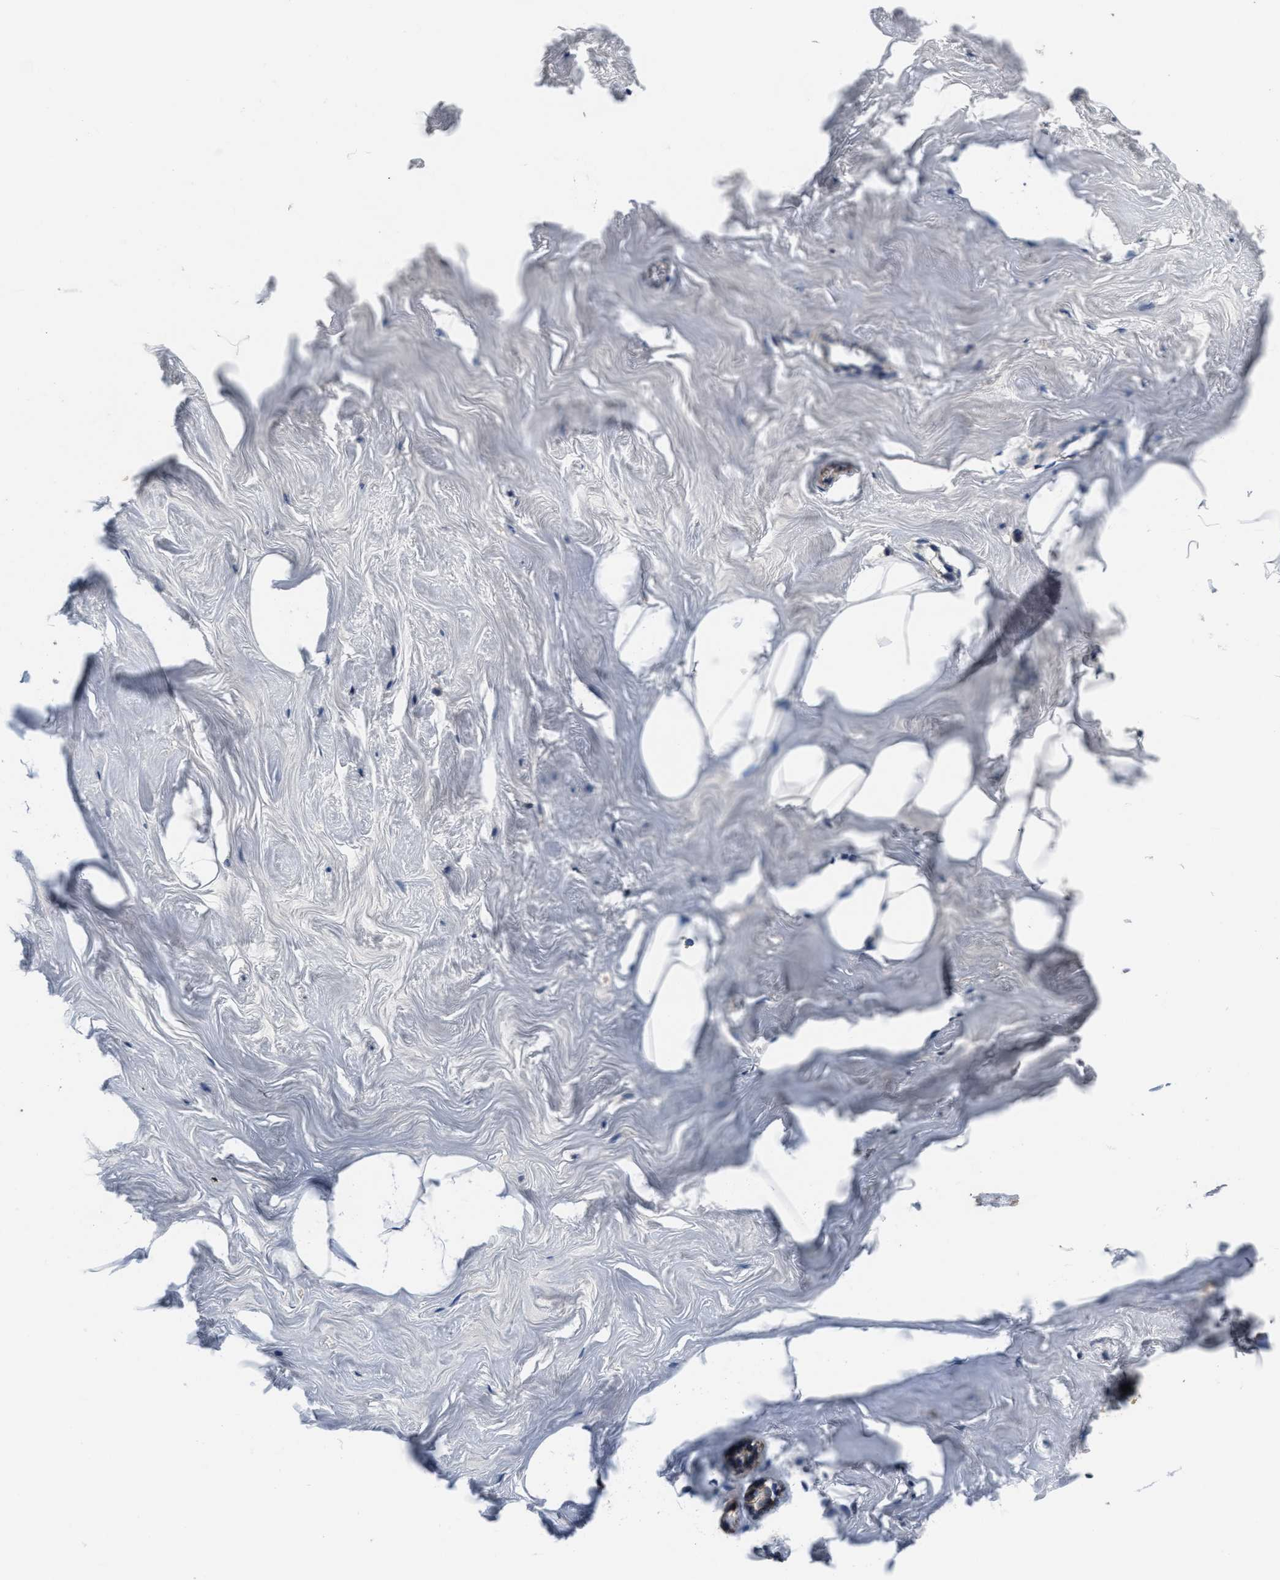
{"staining": {"intensity": "negative", "quantity": "none", "location": "none"}, "tissue": "adipose tissue", "cell_type": "Adipocytes", "image_type": "normal", "snomed": [{"axis": "morphology", "description": "Normal tissue, NOS"}, {"axis": "morphology", "description": "Fibrosis, NOS"}, {"axis": "topography", "description": "Breast"}, {"axis": "topography", "description": "Adipose tissue"}], "caption": "This image is of benign adipose tissue stained with IHC to label a protein in brown with the nuclei are counter-stained blue. There is no positivity in adipocytes. (Stains: DAB (3,3'-diaminobenzidine) IHC with hematoxylin counter stain, Microscopy: brightfield microscopy at high magnification).", "gene": "ANKIB1", "patient": {"sex": "female", "age": 39}}